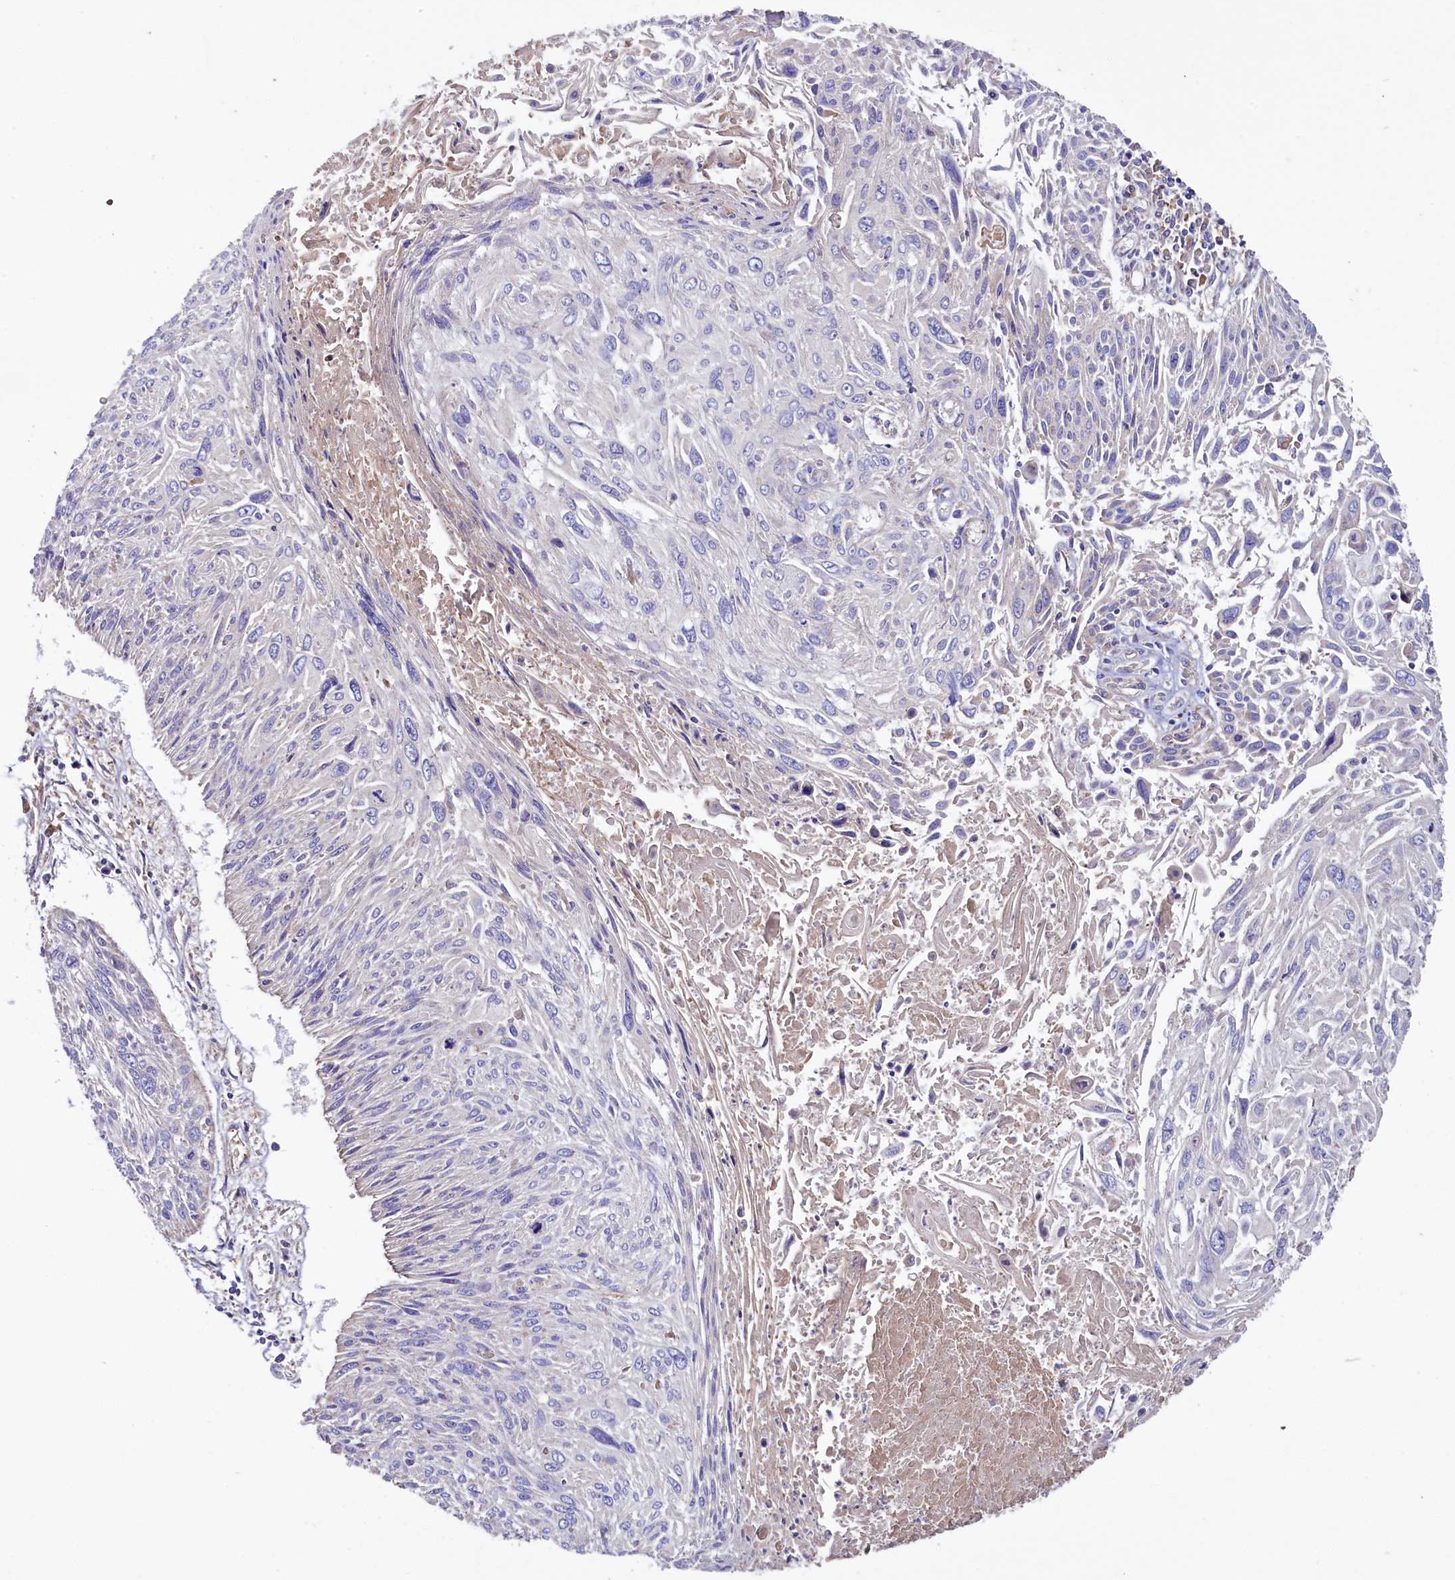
{"staining": {"intensity": "negative", "quantity": "none", "location": "none"}, "tissue": "cervical cancer", "cell_type": "Tumor cells", "image_type": "cancer", "snomed": [{"axis": "morphology", "description": "Squamous cell carcinoma, NOS"}, {"axis": "topography", "description": "Cervix"}], "caption": "Tumor cells show no significant protein expression in cervical cancer.", "gene": "ZSWIM1", "patient": {"sex": "female", "age": 51}}